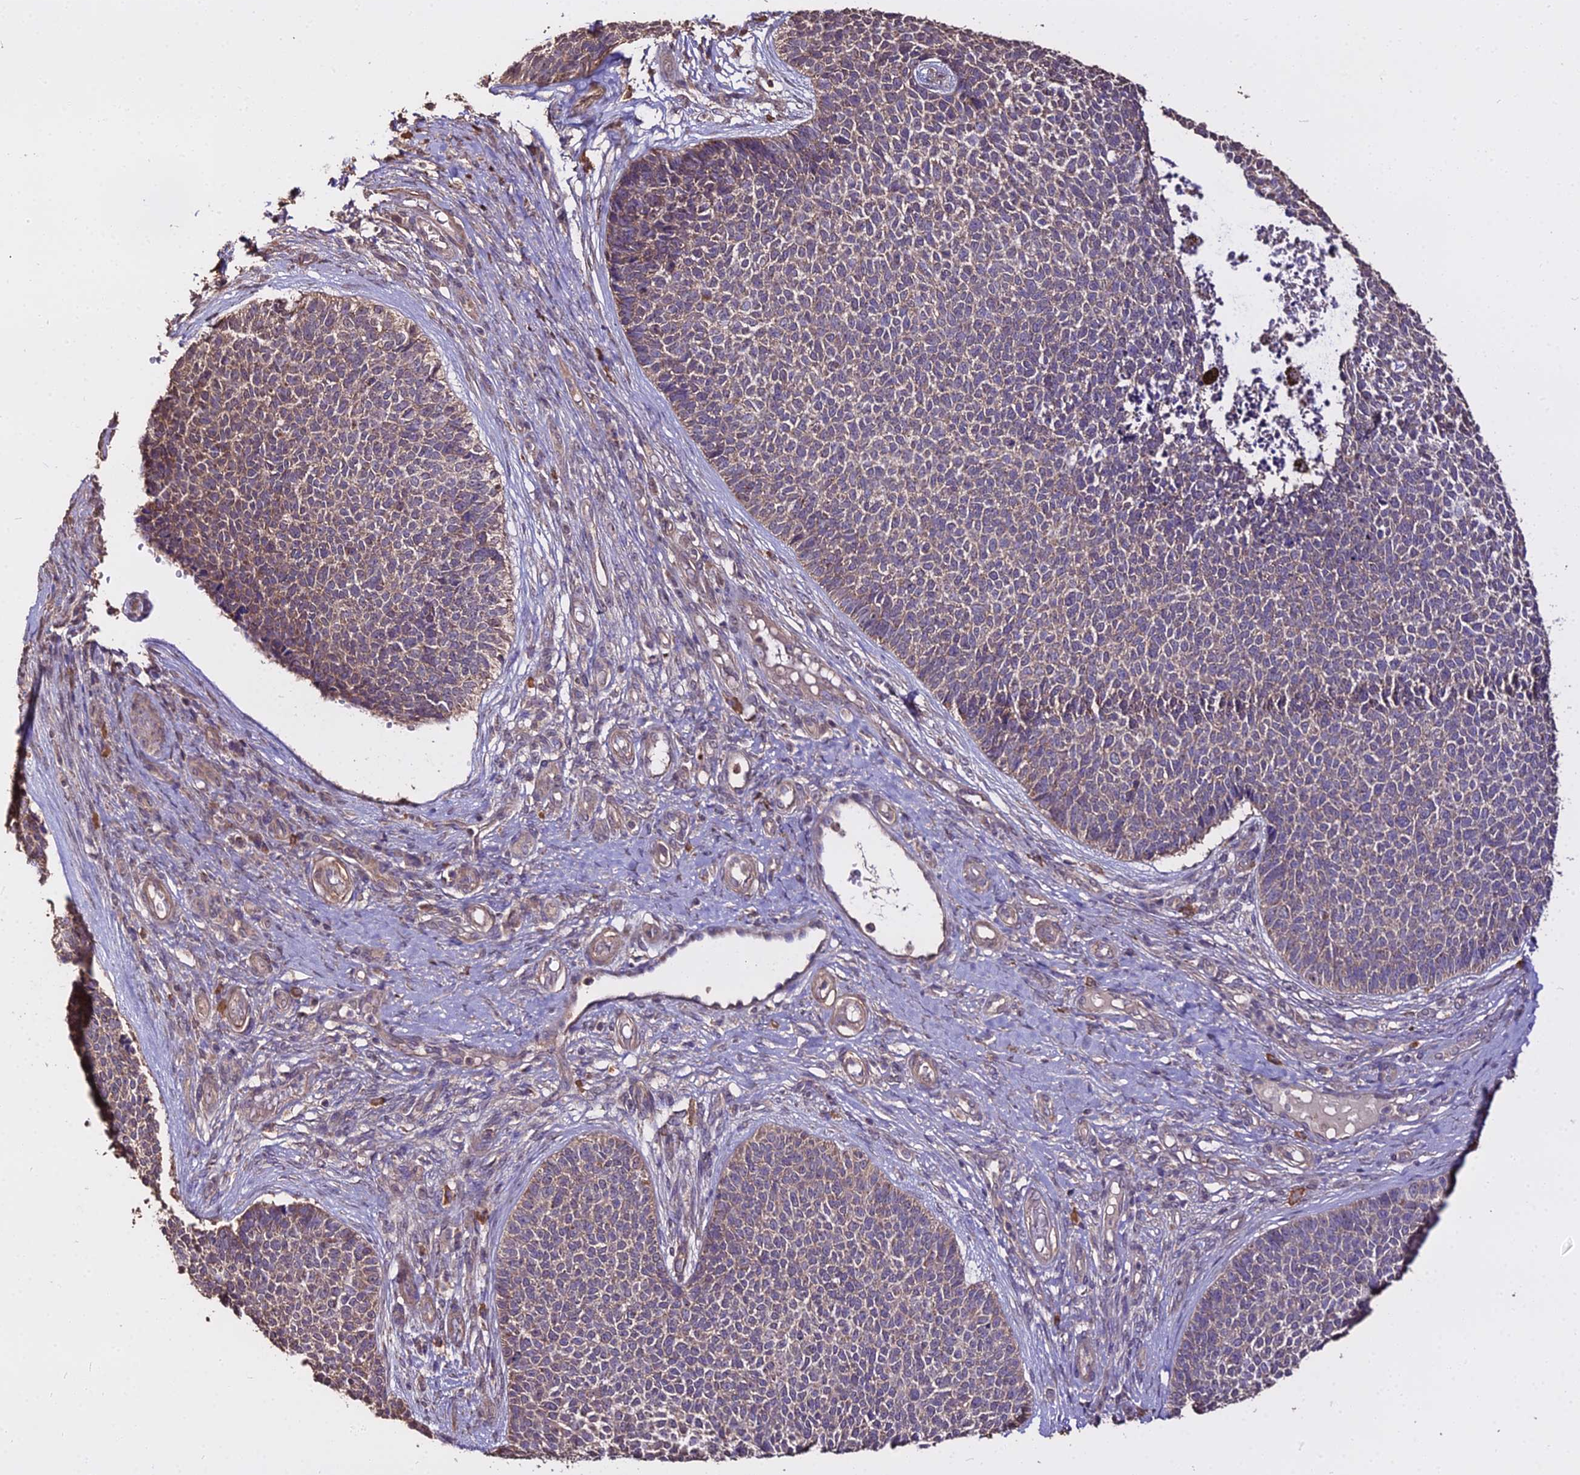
{"staining": {"intensity": "weak", "quantity": "25%-75%", "location": "cytoplasmic/membranous"}, "tissue": "skin cancer", "cell_type": "Tumor cells", "image_type": "cancer", "snomed": [{"axis": "morphology", "description": "Basal cell carcinoma"}, {"axis": "topography", "description": "Skin"}], "caption": "Tumor cells show low levels of weak cytoplasmic/membranous expression in approximately 25%-75% of cells in human basal cell carcinoma (skin).", "gene": "METTL13", "patient": {"sex": "female", "age": 84}}